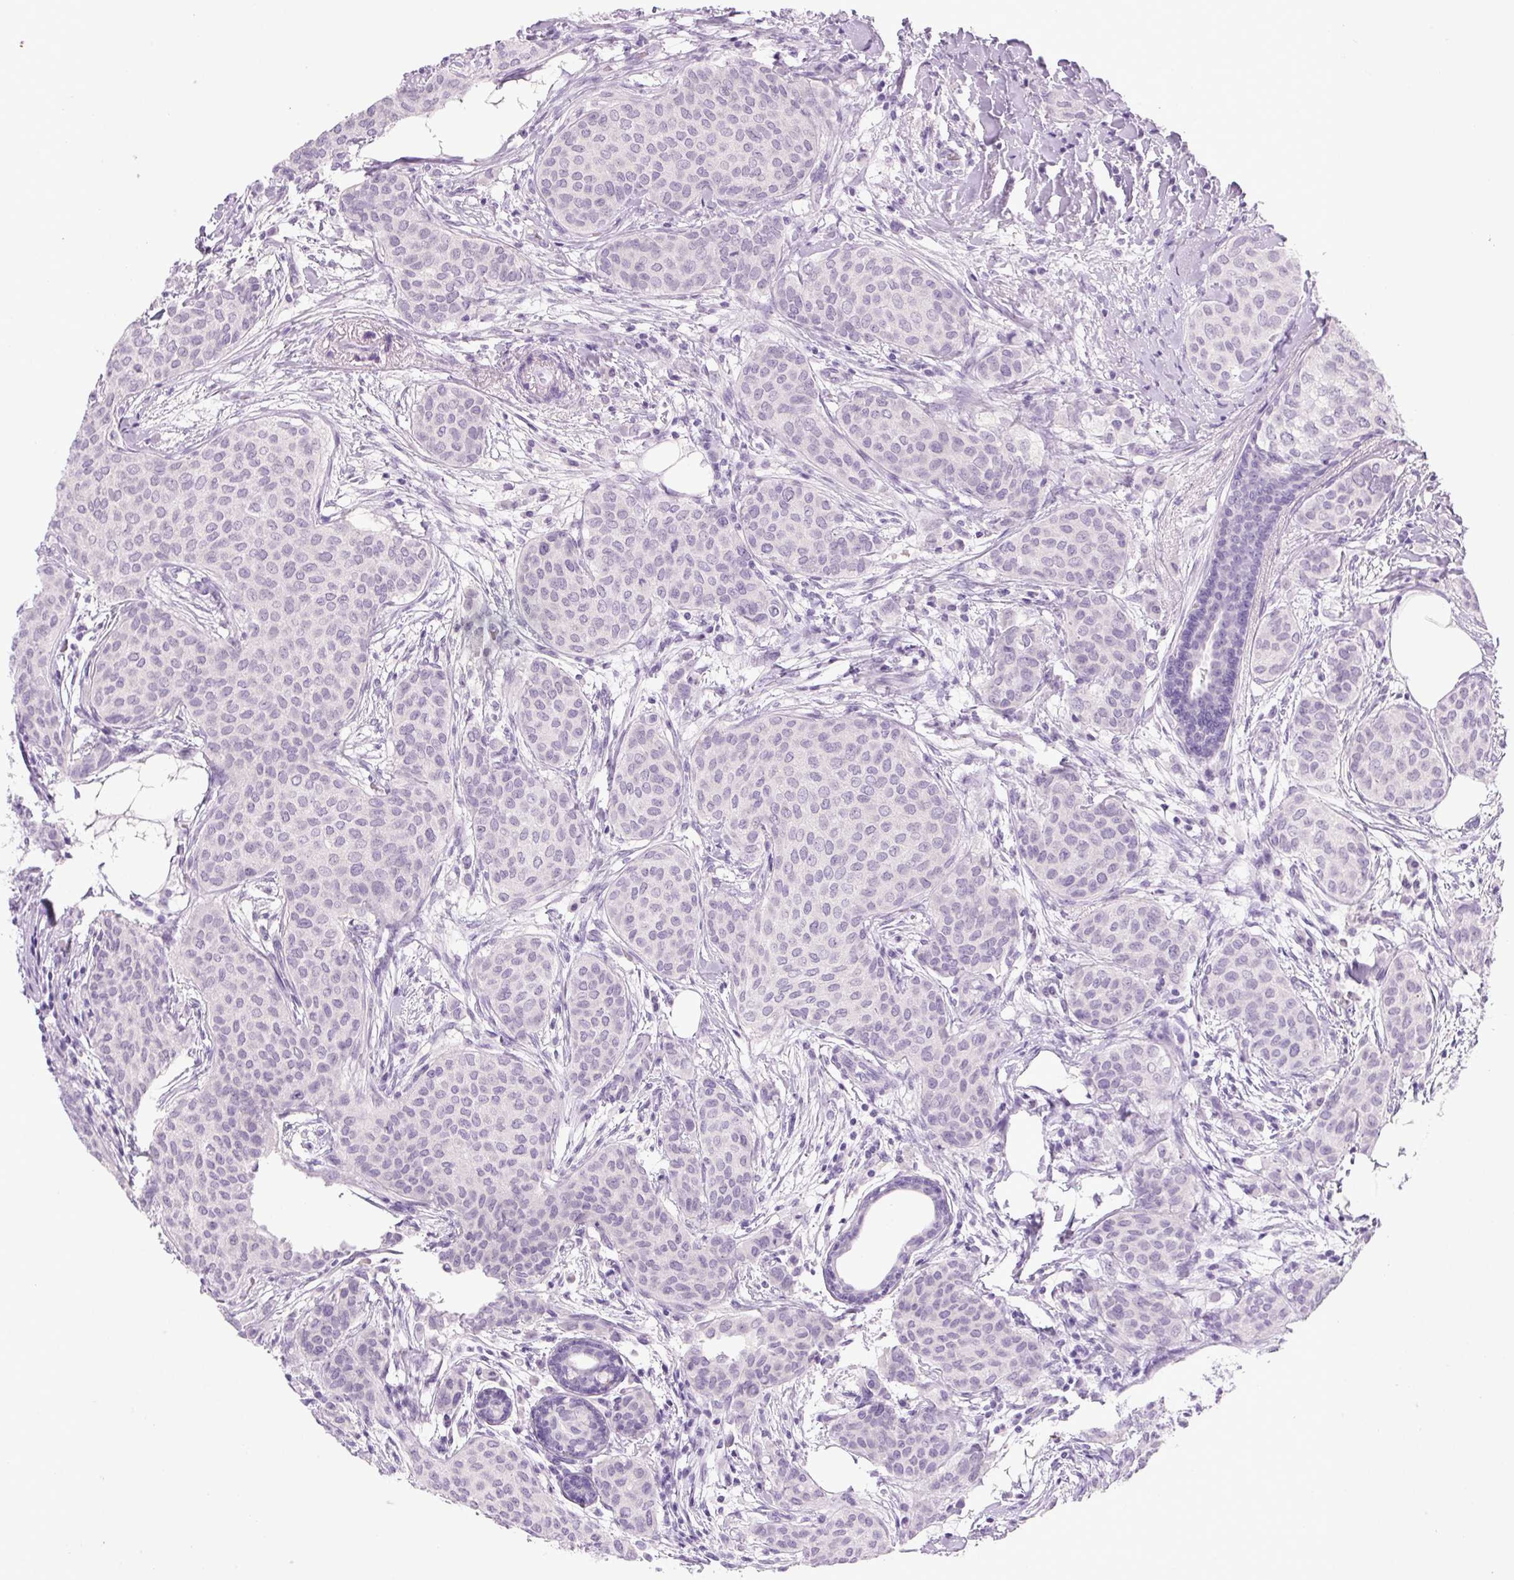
{"staining": {"intensity": "negative", "quantity": "none", "location": "none"}, "tissue": "breast cancer", "cell_type": "Tumor cells", "image_type": "cancer", "snomed": [{"axis": "morphology", "description": "Duct carcinoma"}, {"axis": "topography", "description": "Breast"}], "caption": "Protein analysis of breast cancer (intraductal carcinoma) displays no significant positivity in tumor cells.", "gene": "COL9A2", "patient": {"sex": "female", "age": 47}}